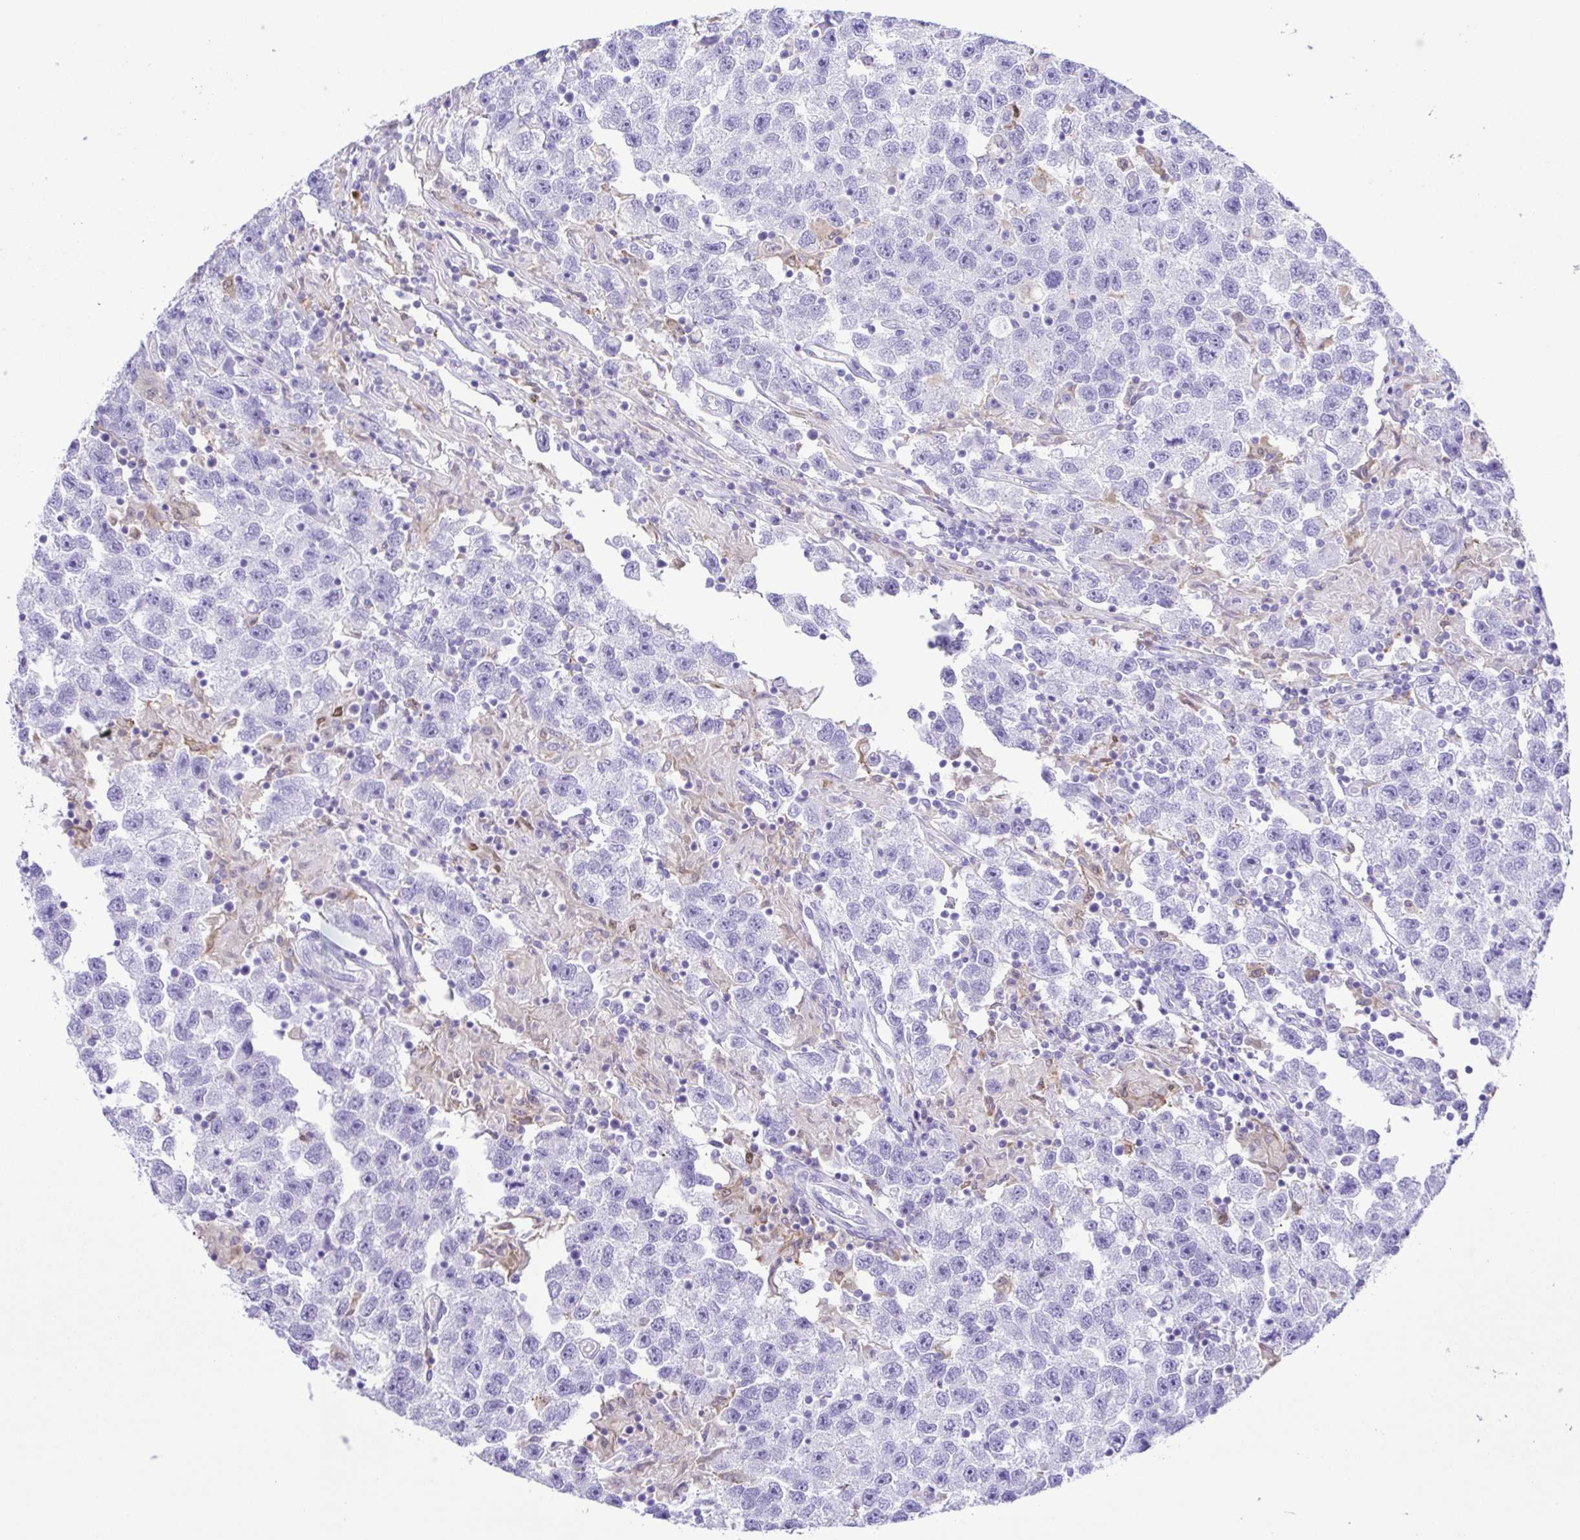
{"staining": {"intensity": "negative", "quantity": "none", "location": "none"}, "tissue": "testis cancer", "cell_type": "Tumor cells", "image_type": "cancer", "snomed": [{"axis": "morphology", "description": "Seminoma, NOS"}, {"axis": "topography", "description": "Testis"}], "caption": "An immunohistochemistry (IHC) image of testis cancer (seminoma) is shown. There is no staining in tumor cells of testis cancer (seminoma).", "gene": "GPR17", "patient": {"sex": "male", "age": 26}}